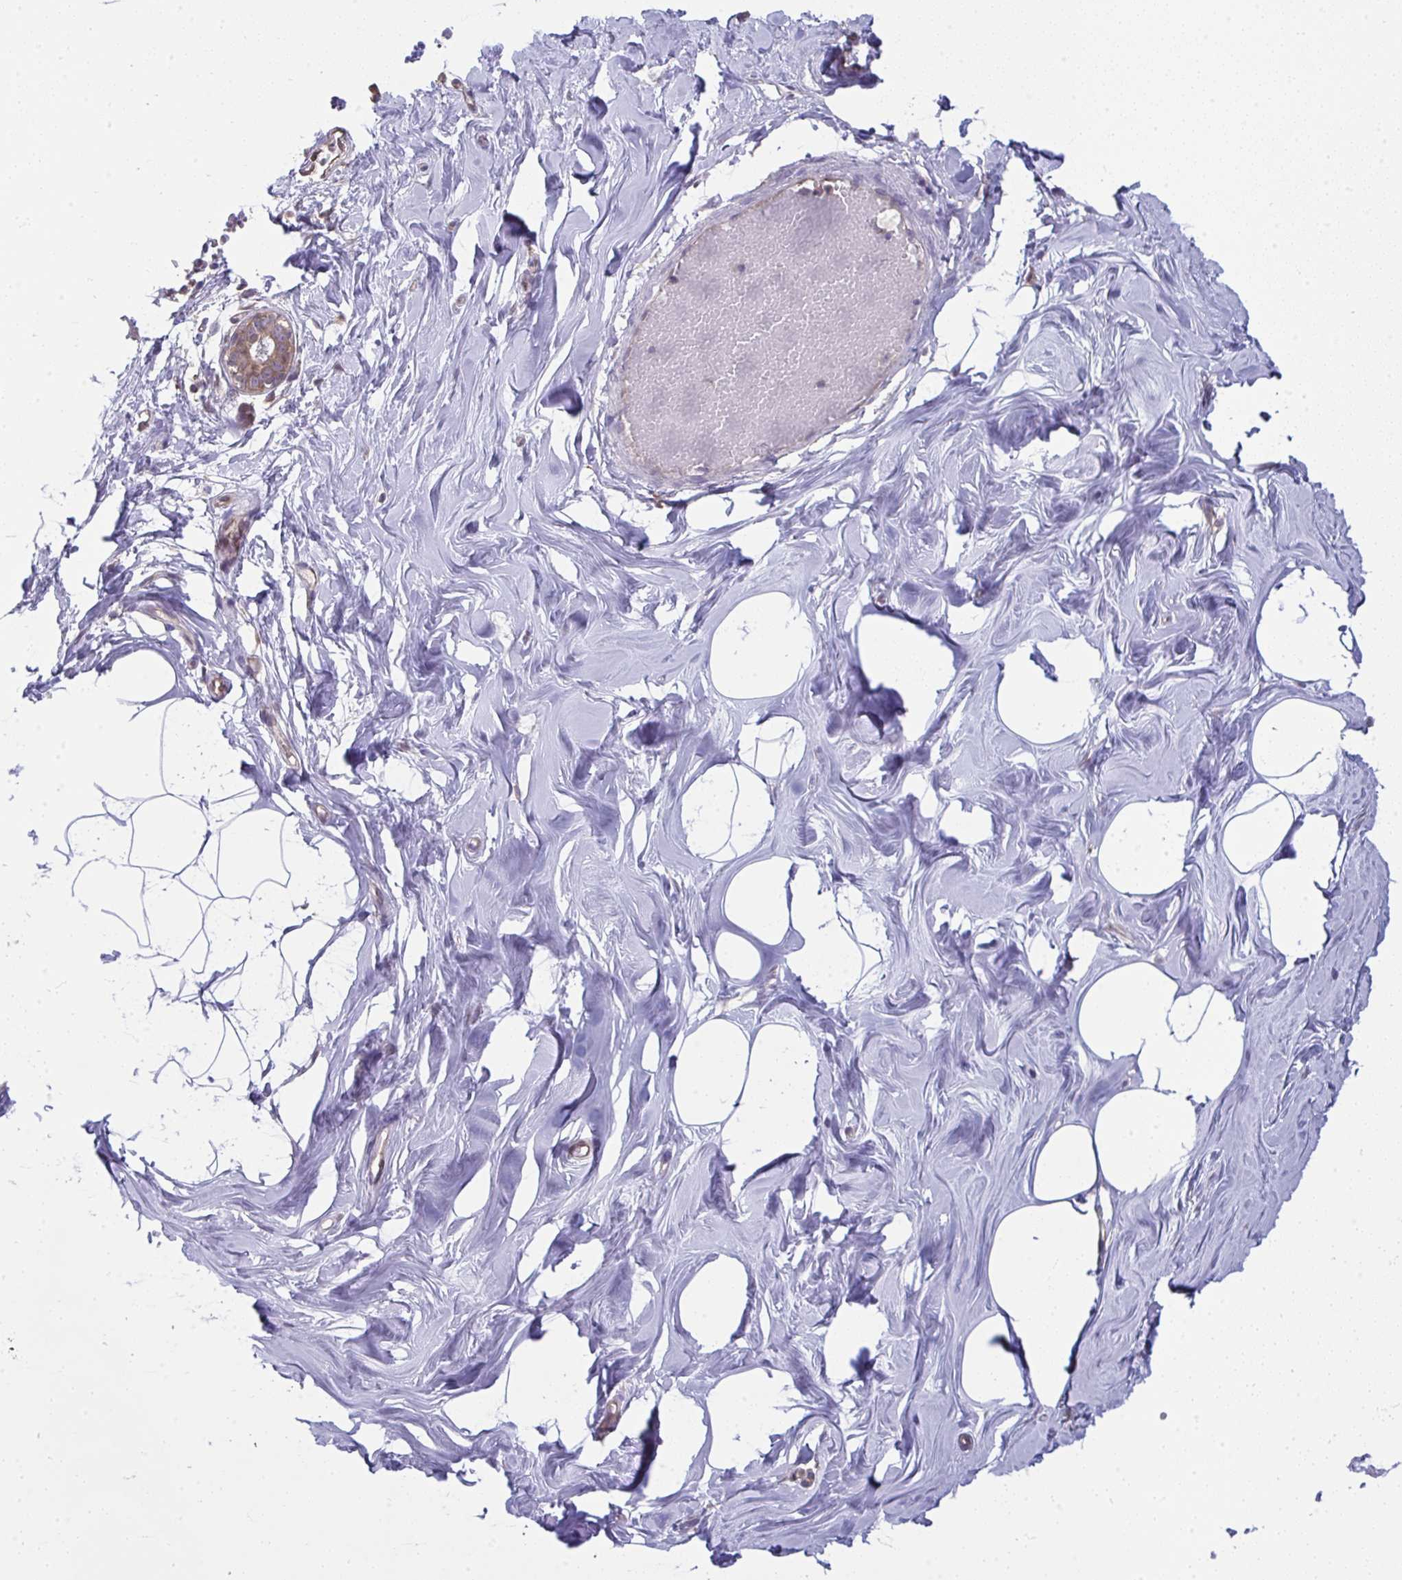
{"staining": {"intensity": "negative", "quantity": "none", "location": "none"}, "tissue": "breast", "cell_type": "Adipocytes", "image_type": "normal", "snomed": [{"axis": "morphology", "description": "Normal tissue, NOS"}, {"axis": "topography", "description": "Breast"}], "caption": "A histopathology image of breast stained for a protein shows no brown staining in adipocytes. (DAB immunohistochemistry (IHC) with hematoxylin counter stain).", "gene": "ALDH16A1", "patient": {"sex": "female", "age": 27}}